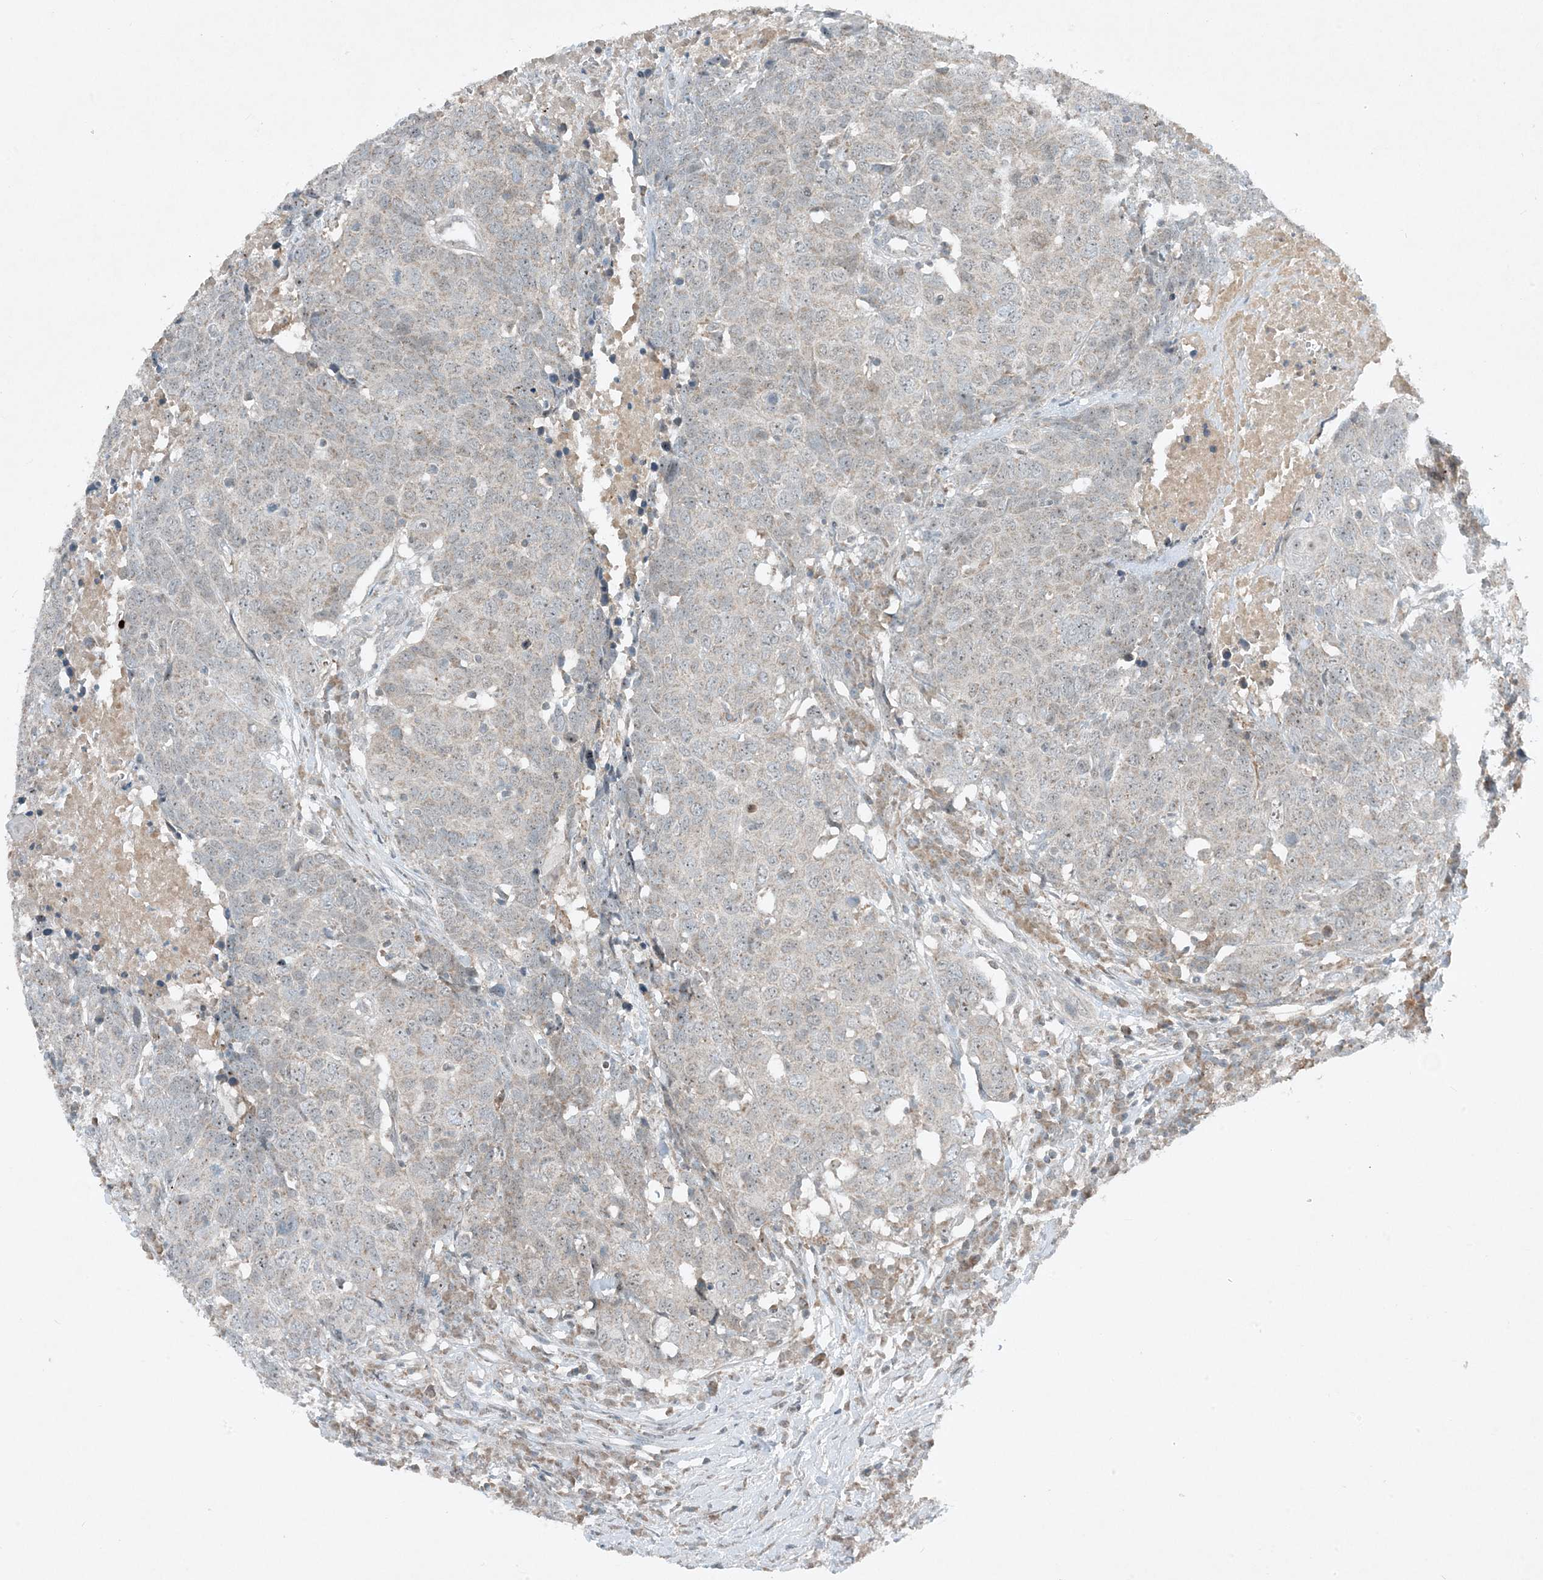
{"staining": {"intensity": "weak", "quantity": "<25%", "location": "cytoplasmic/membranous"}, "tissue": "head and neck cancer", "cell_type": "Tumor cells", "image_type": "cancer", "snomed": [{"axis": "morphology", "description": "Squamous cell carcinoma, NOS"}, {"axis": "topography", "description": "Head-Neck"}], "caption": "A photomicrograph of human head and neck cancer (squamous cell carcinoma) is negative for staining in tumor cells.", "gene": "MITD1", "patient": {"sex": "male", "age": 66}}